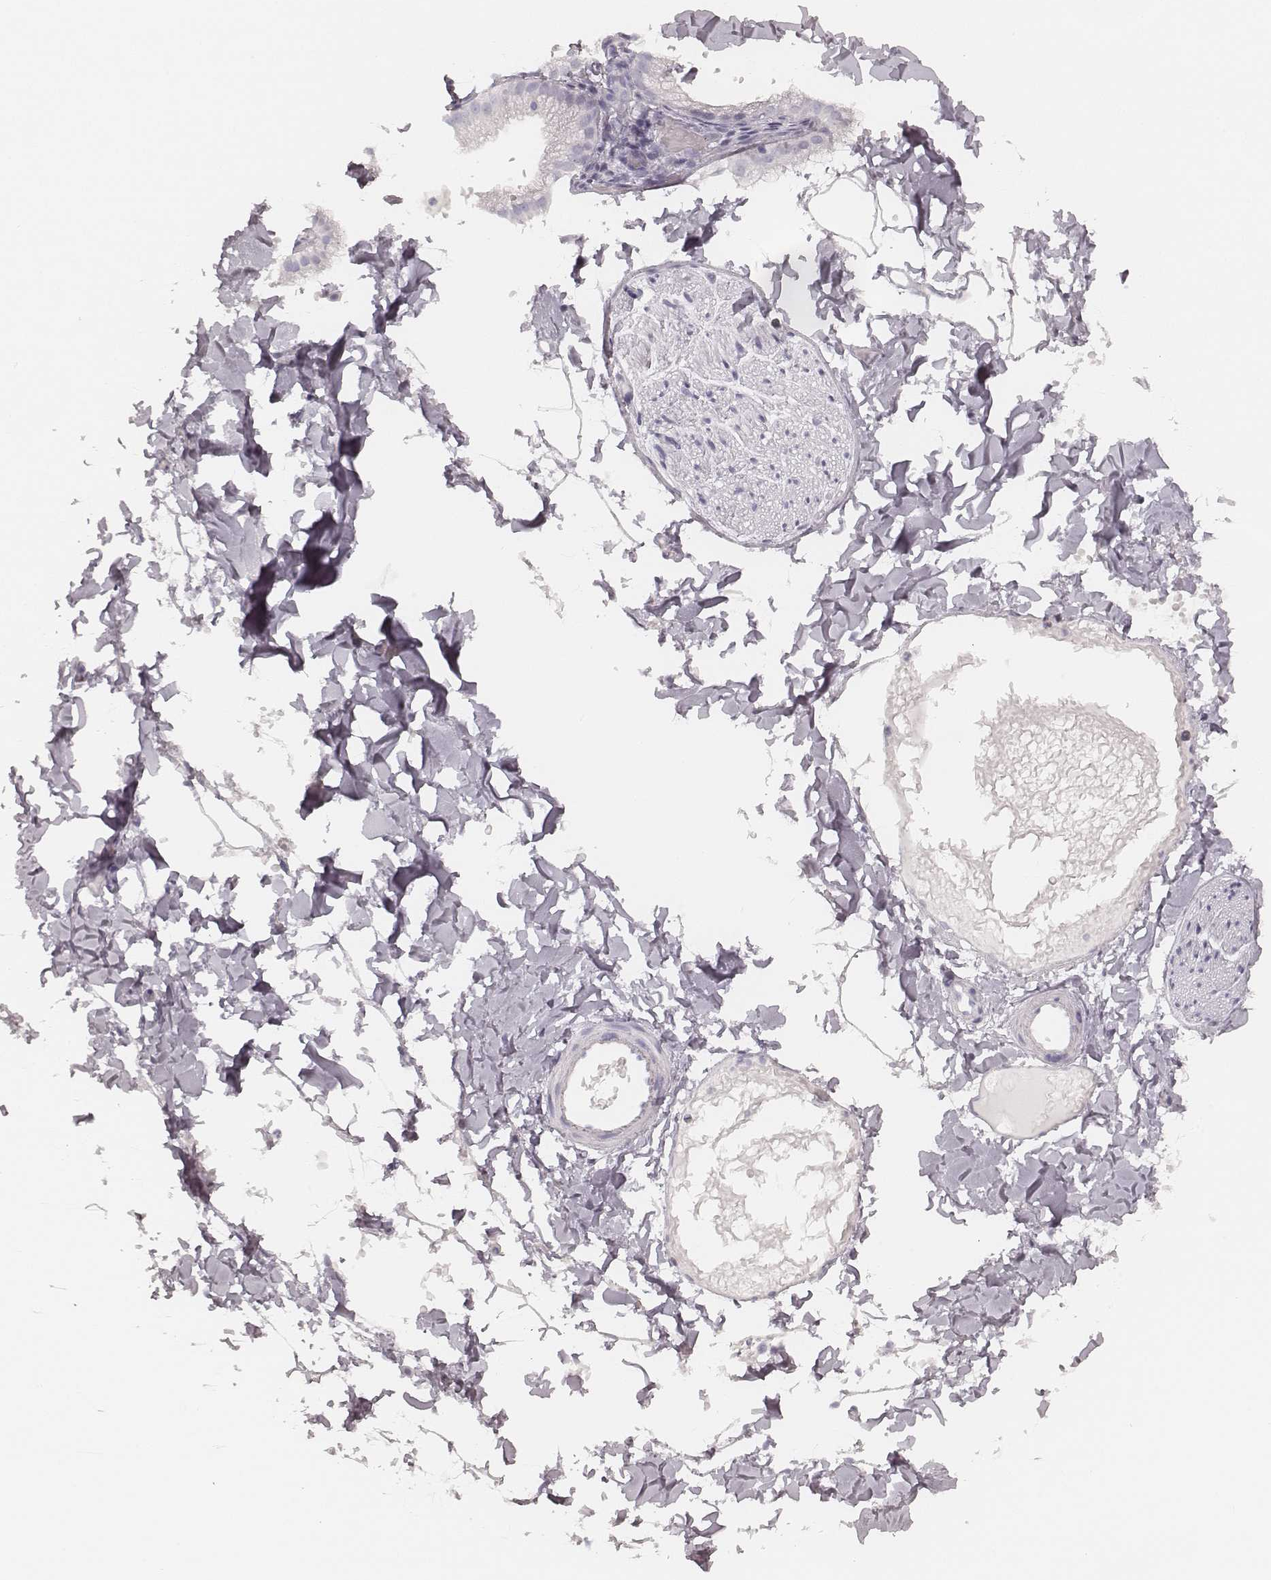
{"staining": {"intensity": "negative", "quantity": "none", "location": "none"}, "tissue": "adipose tissue", "cell_type": "Adipocytes", "image_type": "normal", "snomed": [{"axis": "morphology", "description": "Normal tissue, NOS"}, {"axis": "topography", "description": "Gallbladder"}, {"axis": "topography", "description": "Peripheral nerve tissue"}], "caption": "This is a micrograph of immunohistochemistry staining of normal adipose tissue, which shows no staining in adipocytes.", "gene": "KRT72", "patient": {"sex": "female", "age": 45}}